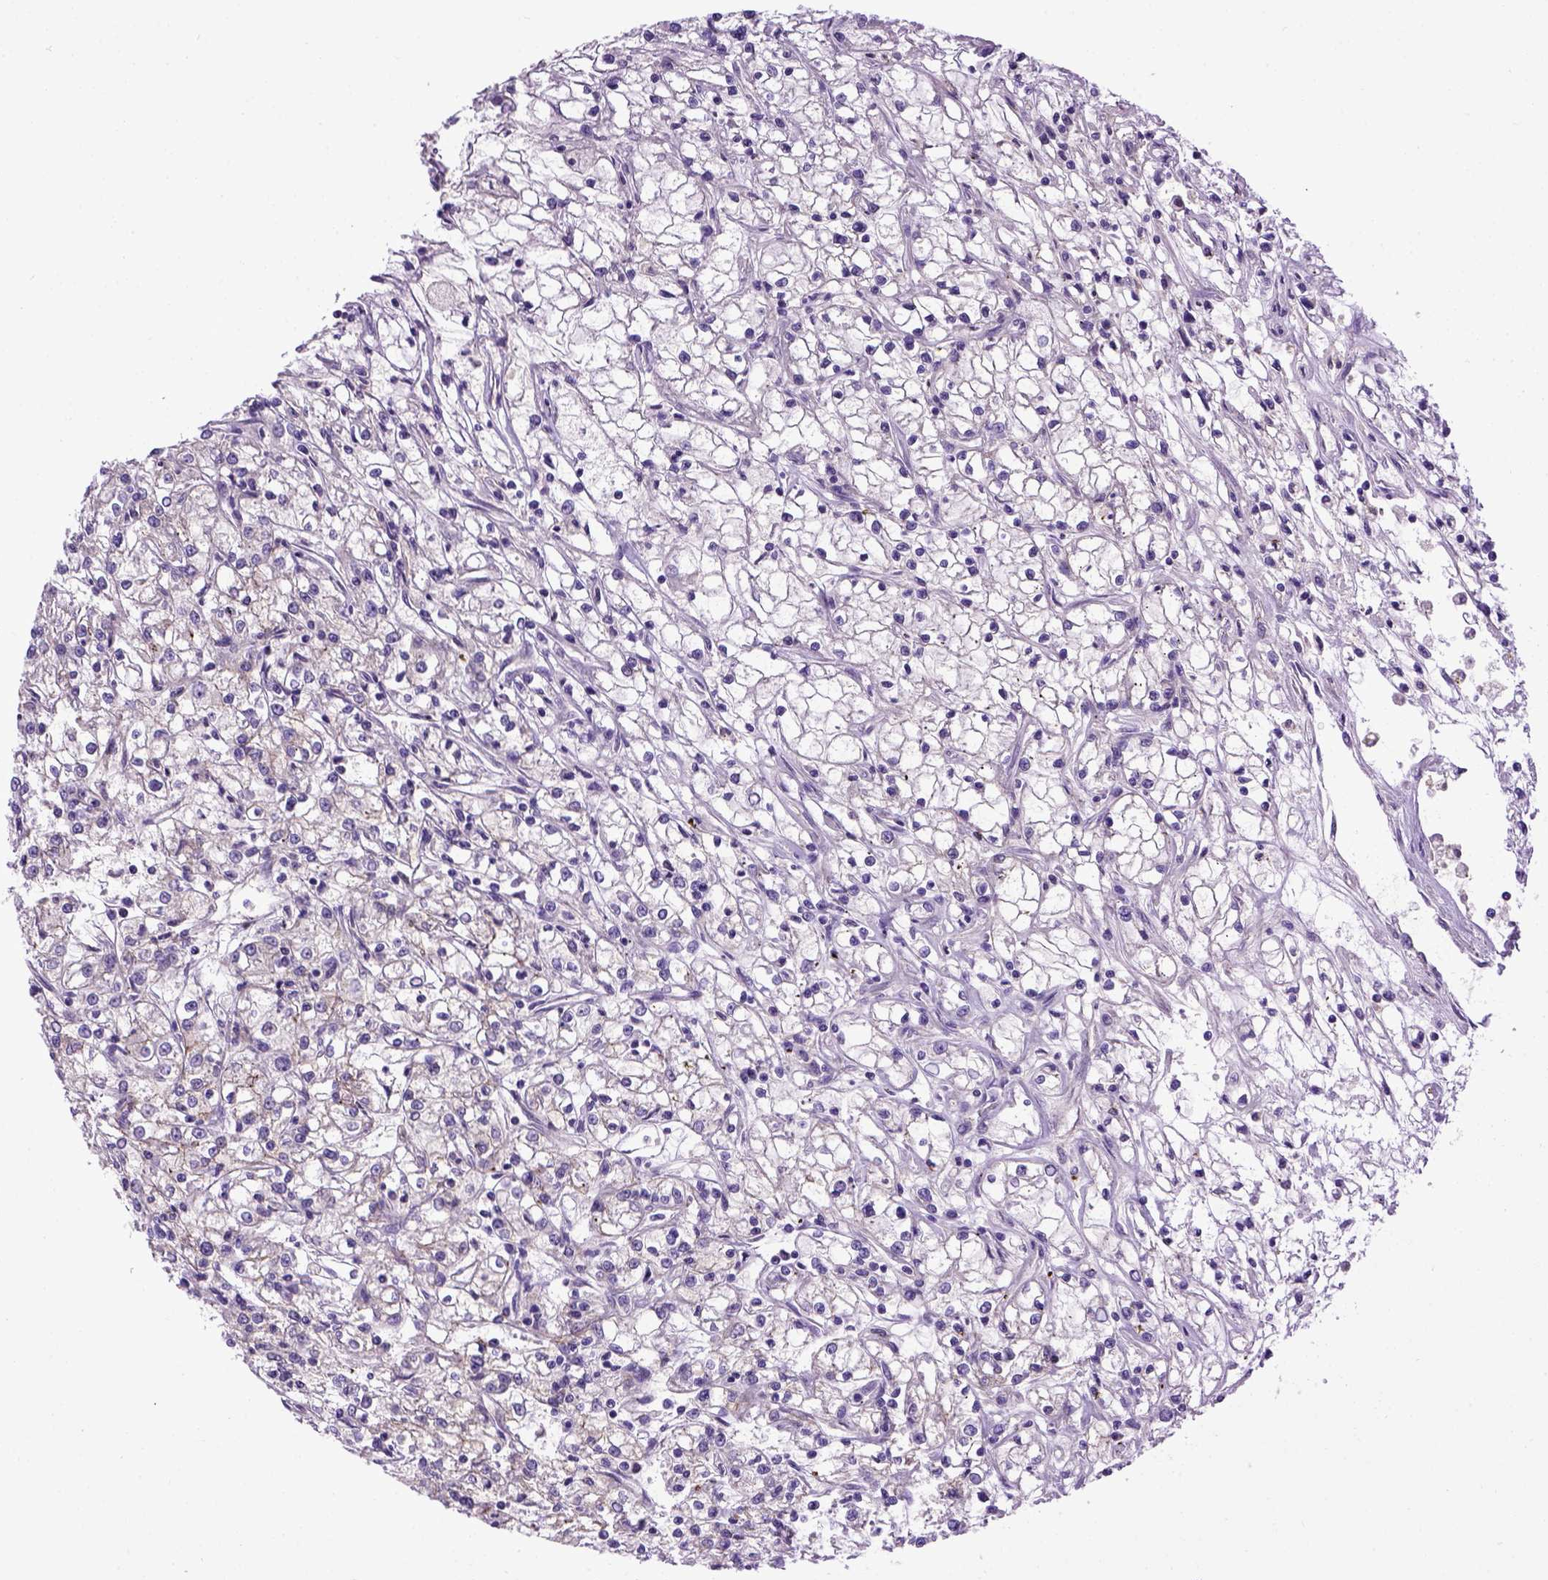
{"staining": {"intensity": "weak", "quantity": "<25%", "location": "cytoplasmic/membranous"}, "tissue": "renal cancer", "cell_type": "Tumor cells", "image_type": "cancer", "snomed": [{"axis": "morphology", "description": "Adenocarcinoma, NOS"}, {"axis": "topography", "description": "Kidney"}], "caption": "A high-resolution photomicrograph shows immunohistochemistry (IHC) staining of adenocarcinoma (renal), which displays no significant expression in tumor cells.", "gene": "CDH1", "patient": {"sex": "female", "age": 59}}